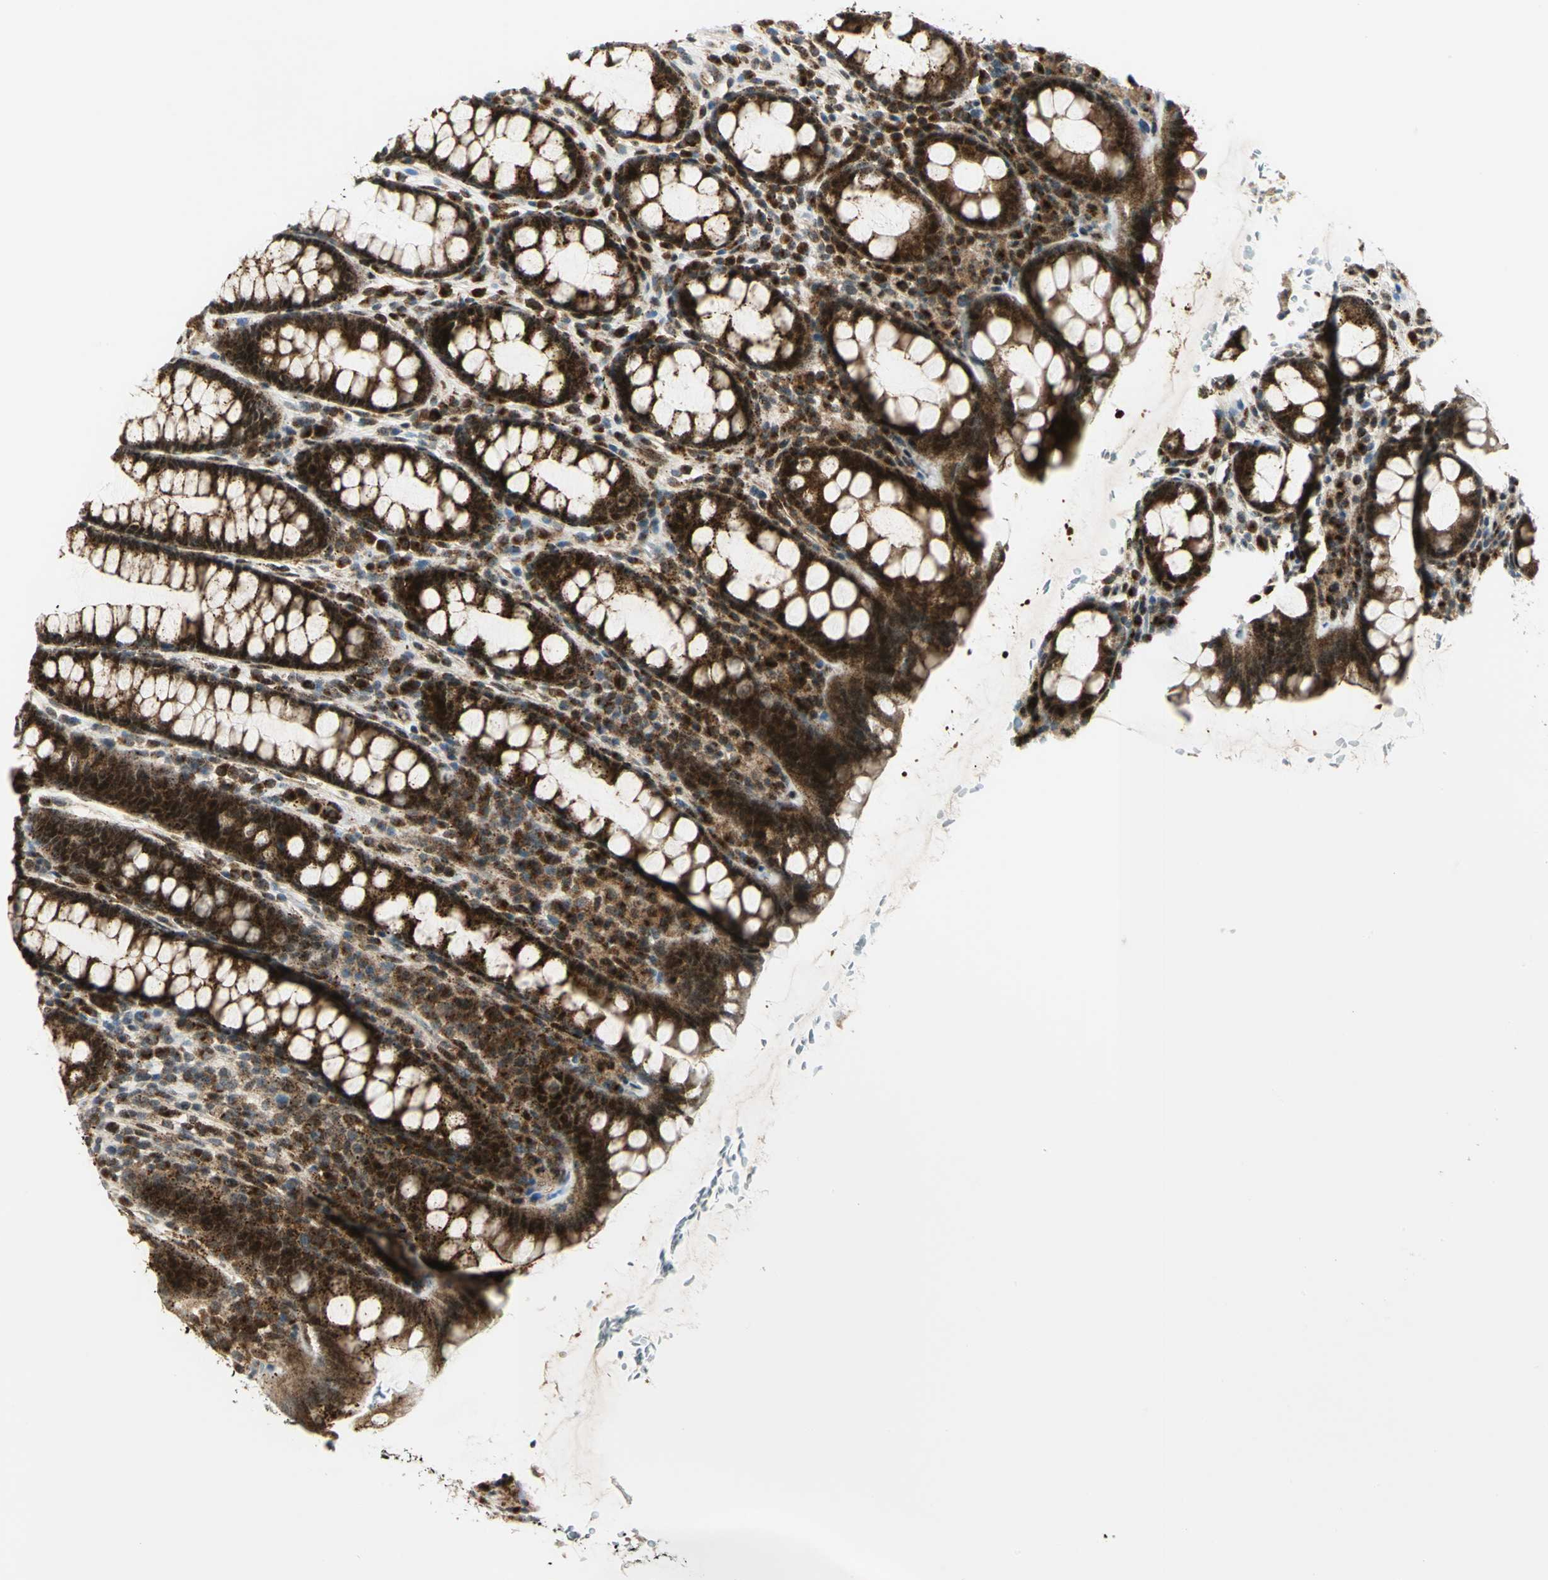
{"staining": {"intensity": "strong", "quantity": ">75%", "location": "cytoplasmic/membranous,nuclear"}, "tissue": "rectum", "cell_type": "Glandular cells", "image_type": "normal", "snomed": [{"axis": "morphology", "description": "Normal tissue, NOS"}, {"axis": "topography", "description": "Rectum"}], "caption": "Immunohistochemistry of unremarkable rectum exhibits high levels of strong cytoplasmic/membranous,nuclear staining in about >75% of glandular cells. (Stains: DAB (3,3'-diaminobenzidine) in brown, nuclei in blue, Microscopy: brightfield microscopy at high magnification).", "gene": "ATP6V1A", "patient": {"sex": "male", "age": 92}}